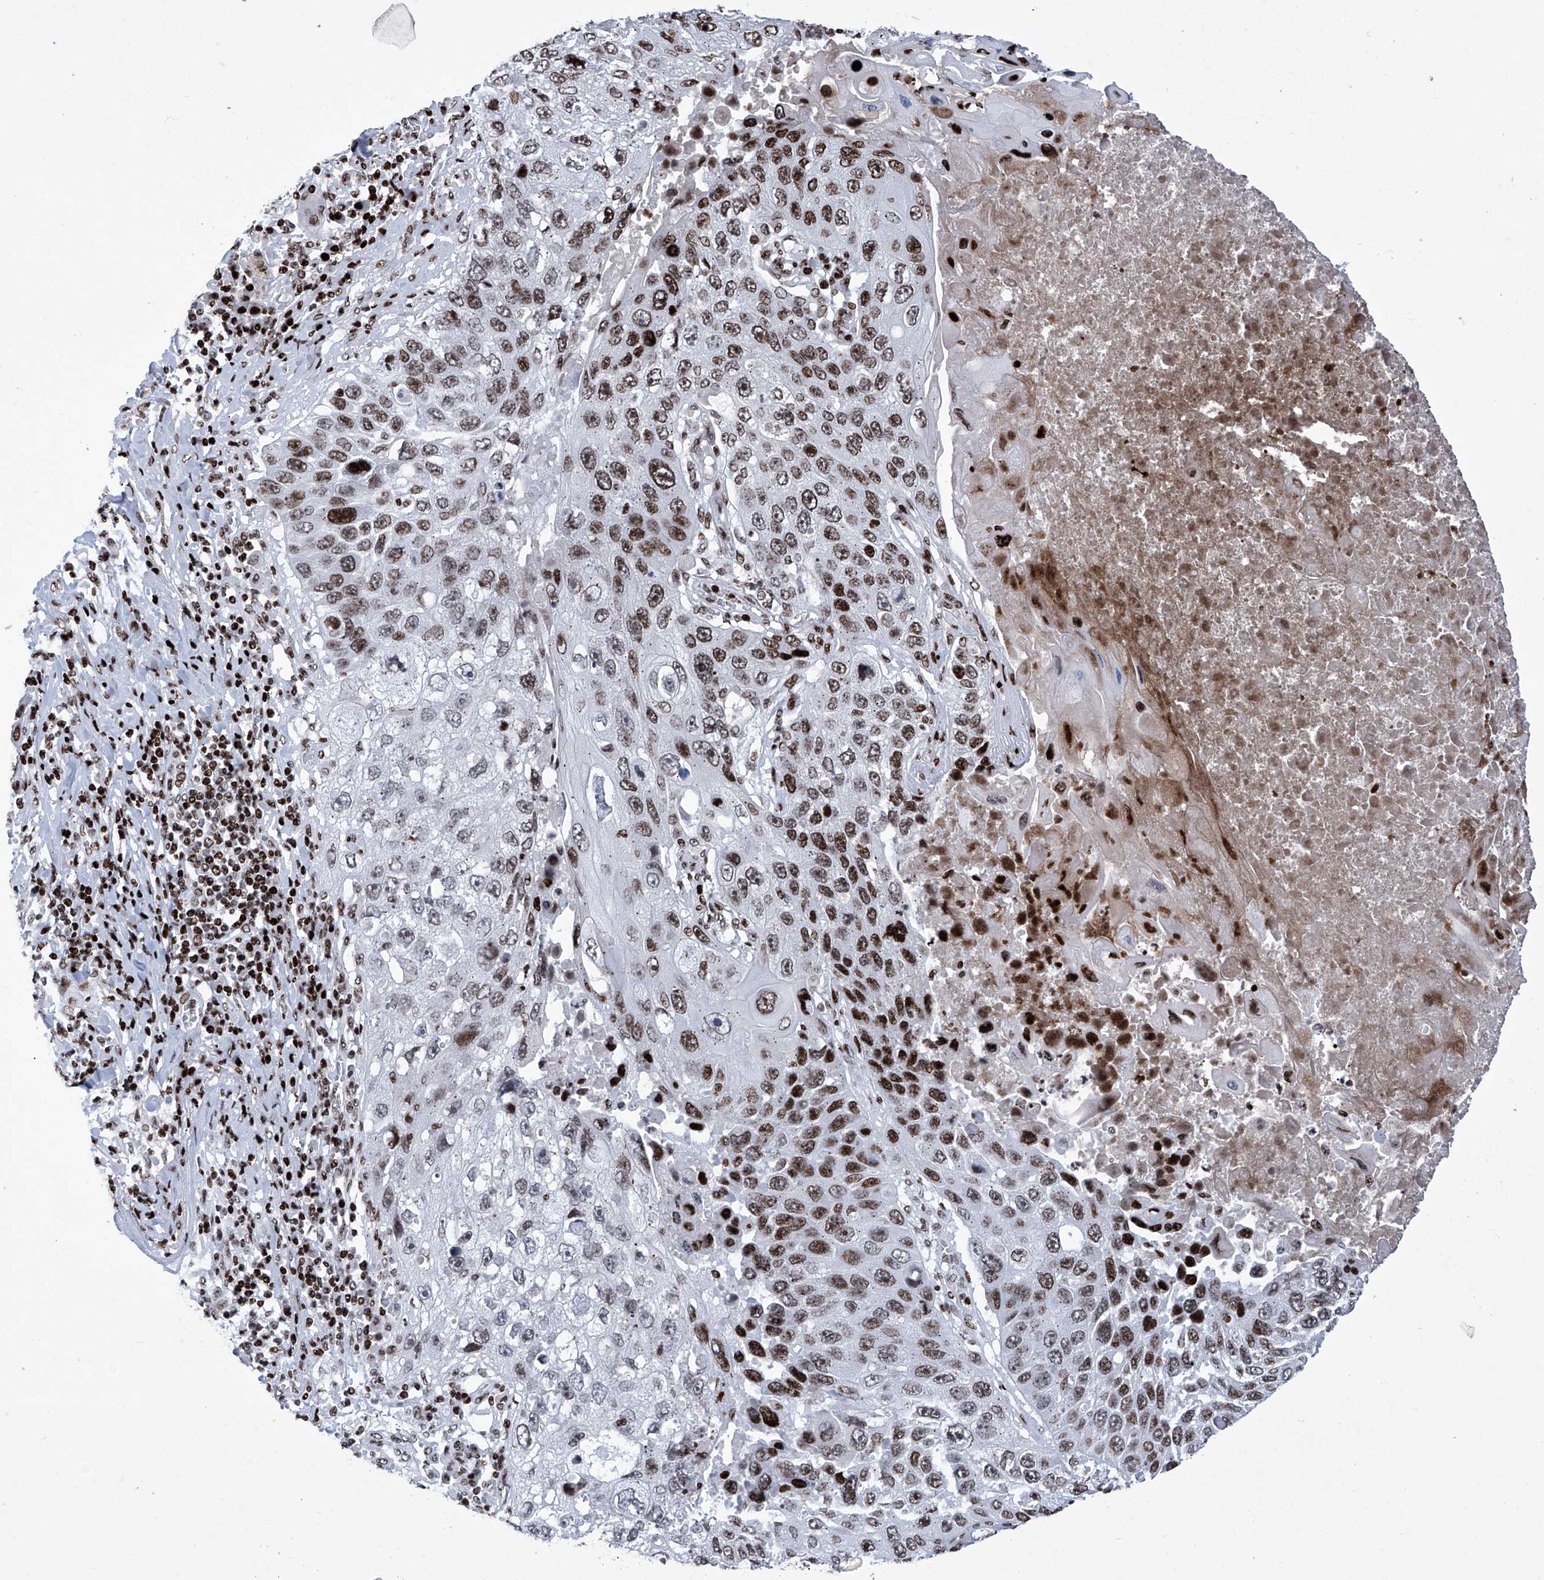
{"staining": {"intensity": "strong", "quantity": "25%-75%", "location": "nuclear"}, "tissue": "lung cancer", "cell_type": "Tumor cells", "image_type": "cancer", "snomed": [{"axis": "morphology", "description": "Squamous cell carcinoma, NOS"}, {"axis": "topography", "description": "Lung"}], "caption": "This micrograph displays lung cancer (squamous cell carcinoma) stained with IHC to label a protein in brown. The nuclear of tumor cells show strong positivity for the protein. Nuclei are counter-stained blue.", "gene": "HEY2", "patient": {"sex": "male", "age": 61}}